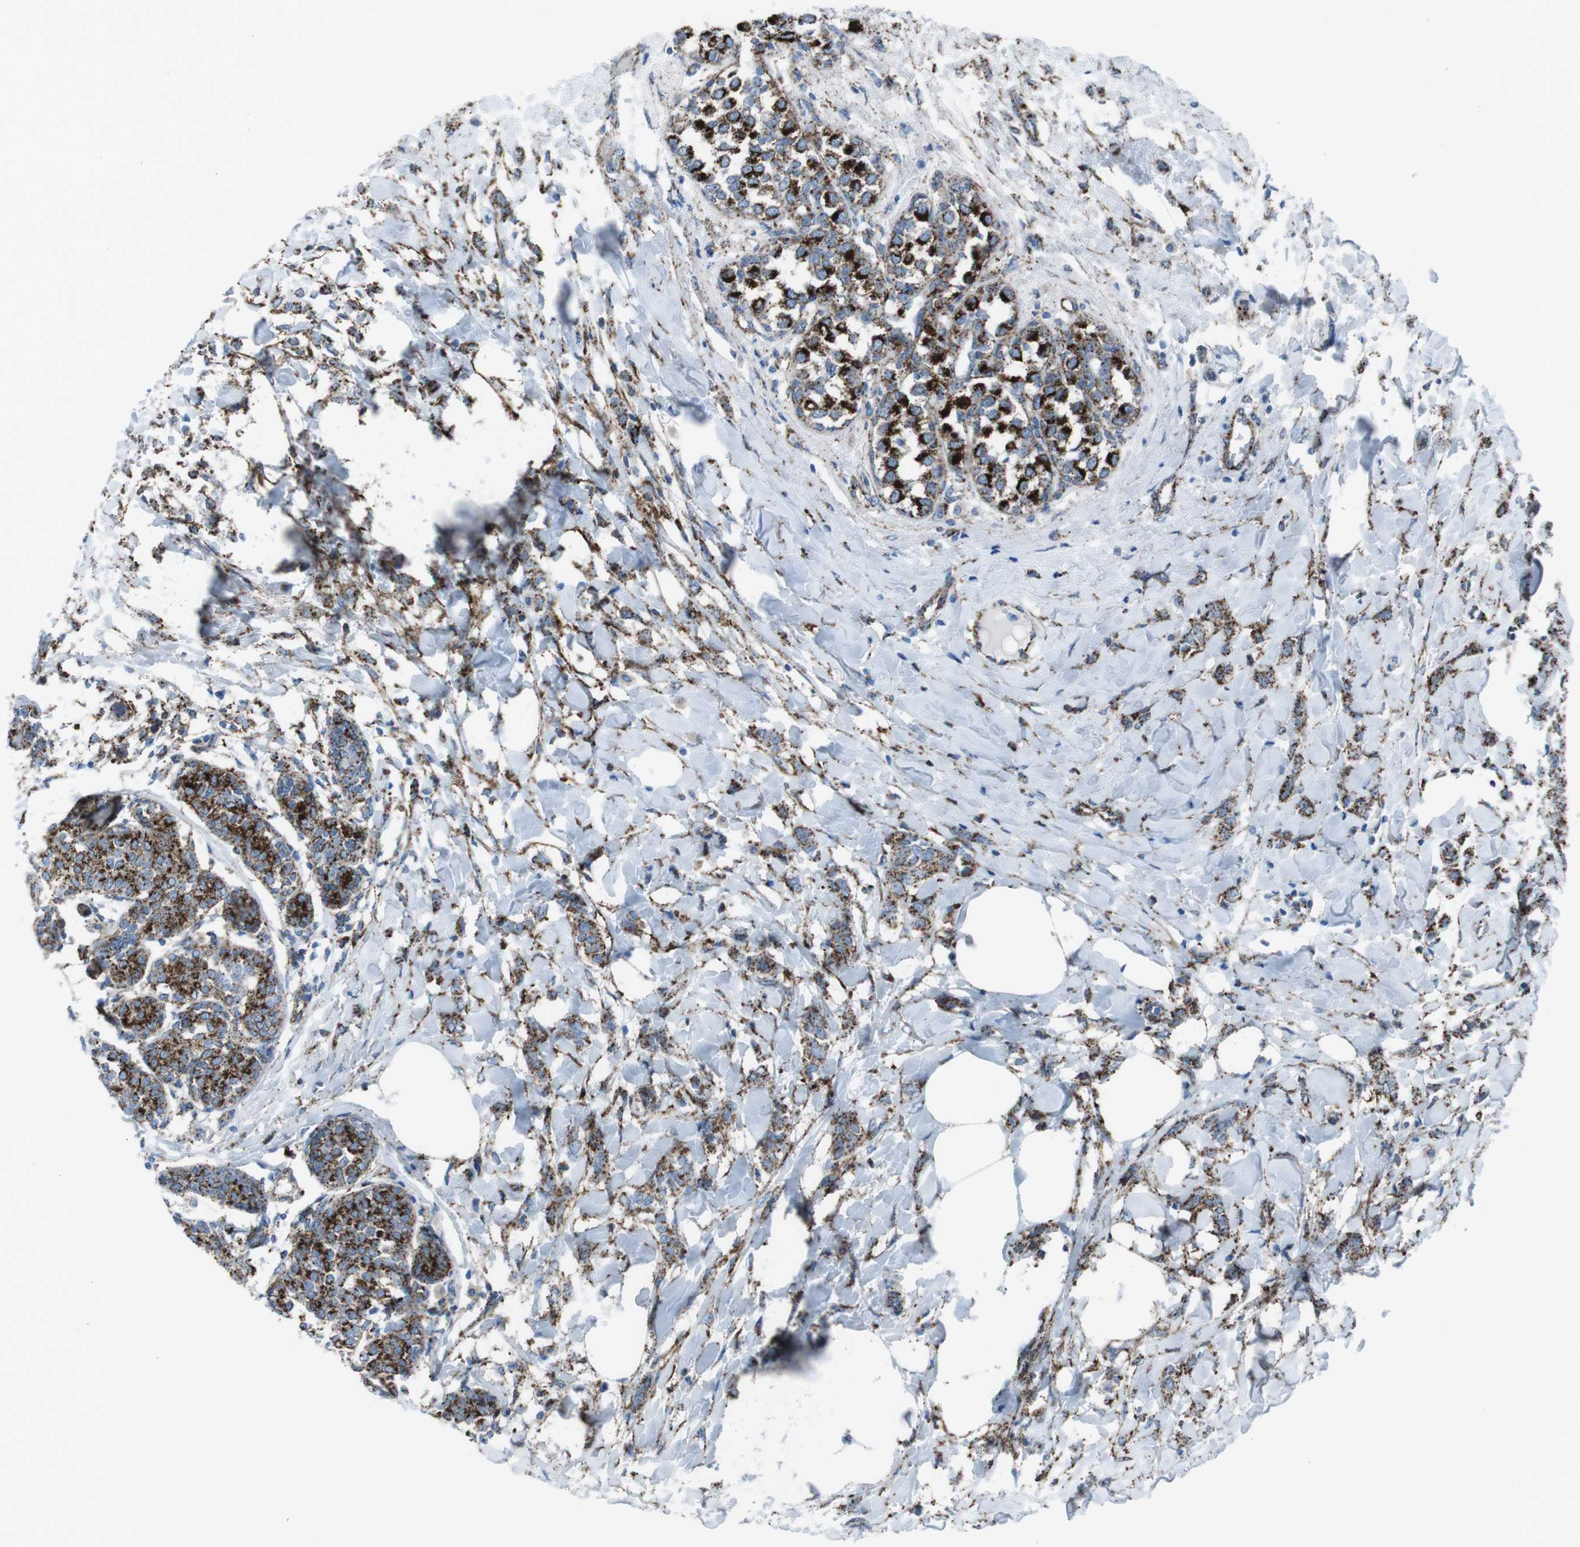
{"staining": {"intensity": "strong", "quantity": ">75%", "location": "cytoplasmic/membranous"}, "tissue": "breast cancer", "cell_type": "Tumor cells", "image_type": "cancer", "snomed": [{"axis": "morphology", "description": "Lobular carcinoma, in situ"}, {"axis": "morphology", "description": "Lobular carcinoma"}, {"axis": "topography", "description": "Breast"}], "caption": "Breast cancer (lobular carcinoma) stained with IHC demonstrates strong cytoplasmic/membranous positivity in about >75% of tumor cells.", "gene": "SCARB2", "patient": {"sex": "female", "age": 41}}